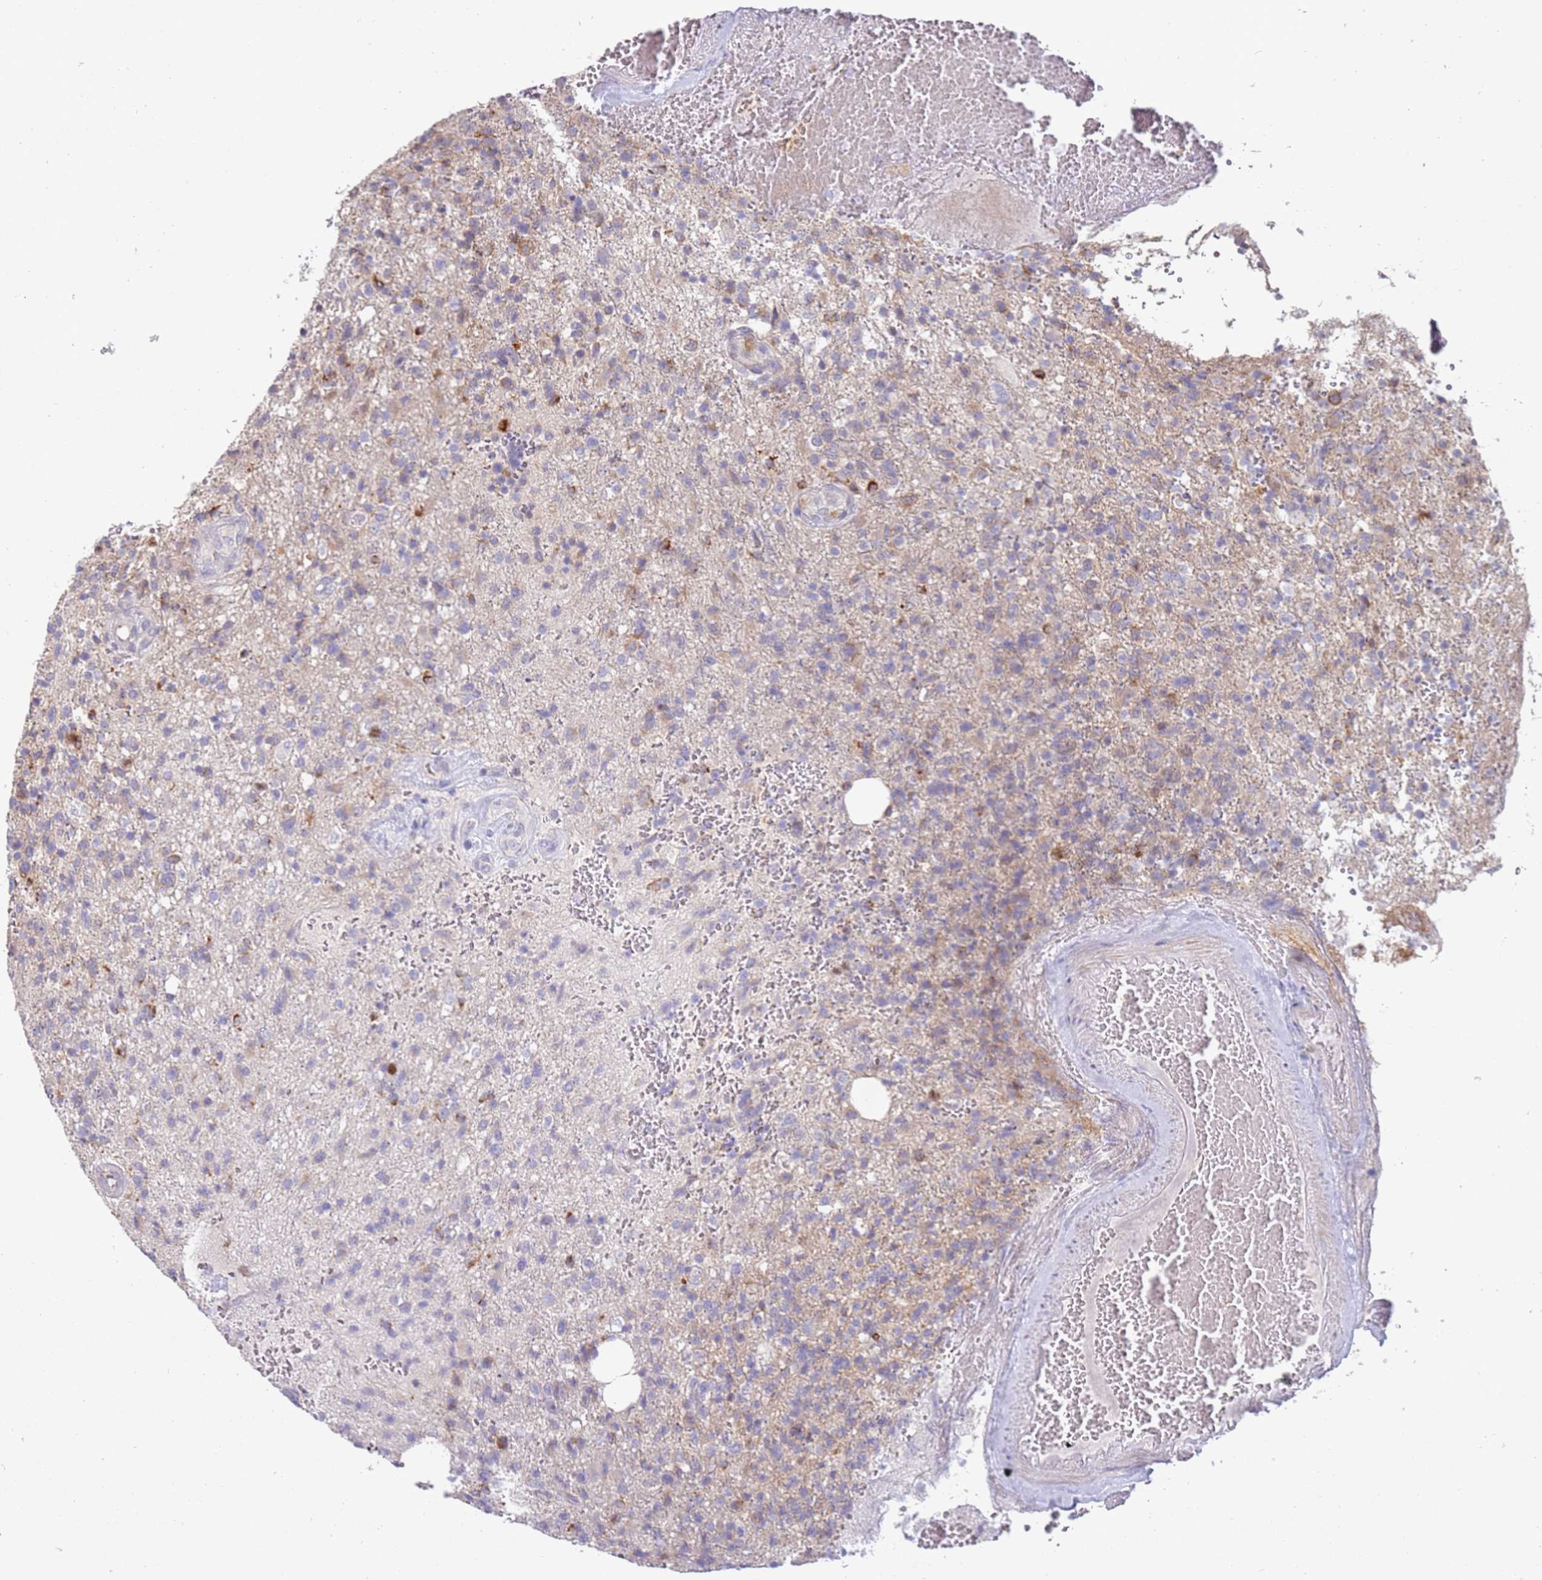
{"staining": {"intensity": "weak", "quantity": "<25%", "location": "cytoplasmic/membranous"}, "tissue": "glioma", "cell_type": "Tumor cells", "image_type": "cancer", "snomed": [{"axis": "morphology", "description": "Glioma, malignant, High grade"}, {"axis": "topography", "description": "Brain"}], "caption": "DAB immunohistochemical staining of glioma displays no significant staining in tumor cells.", "gene": "NMUR2", "patient": {"sex": "male", "age": 56}}